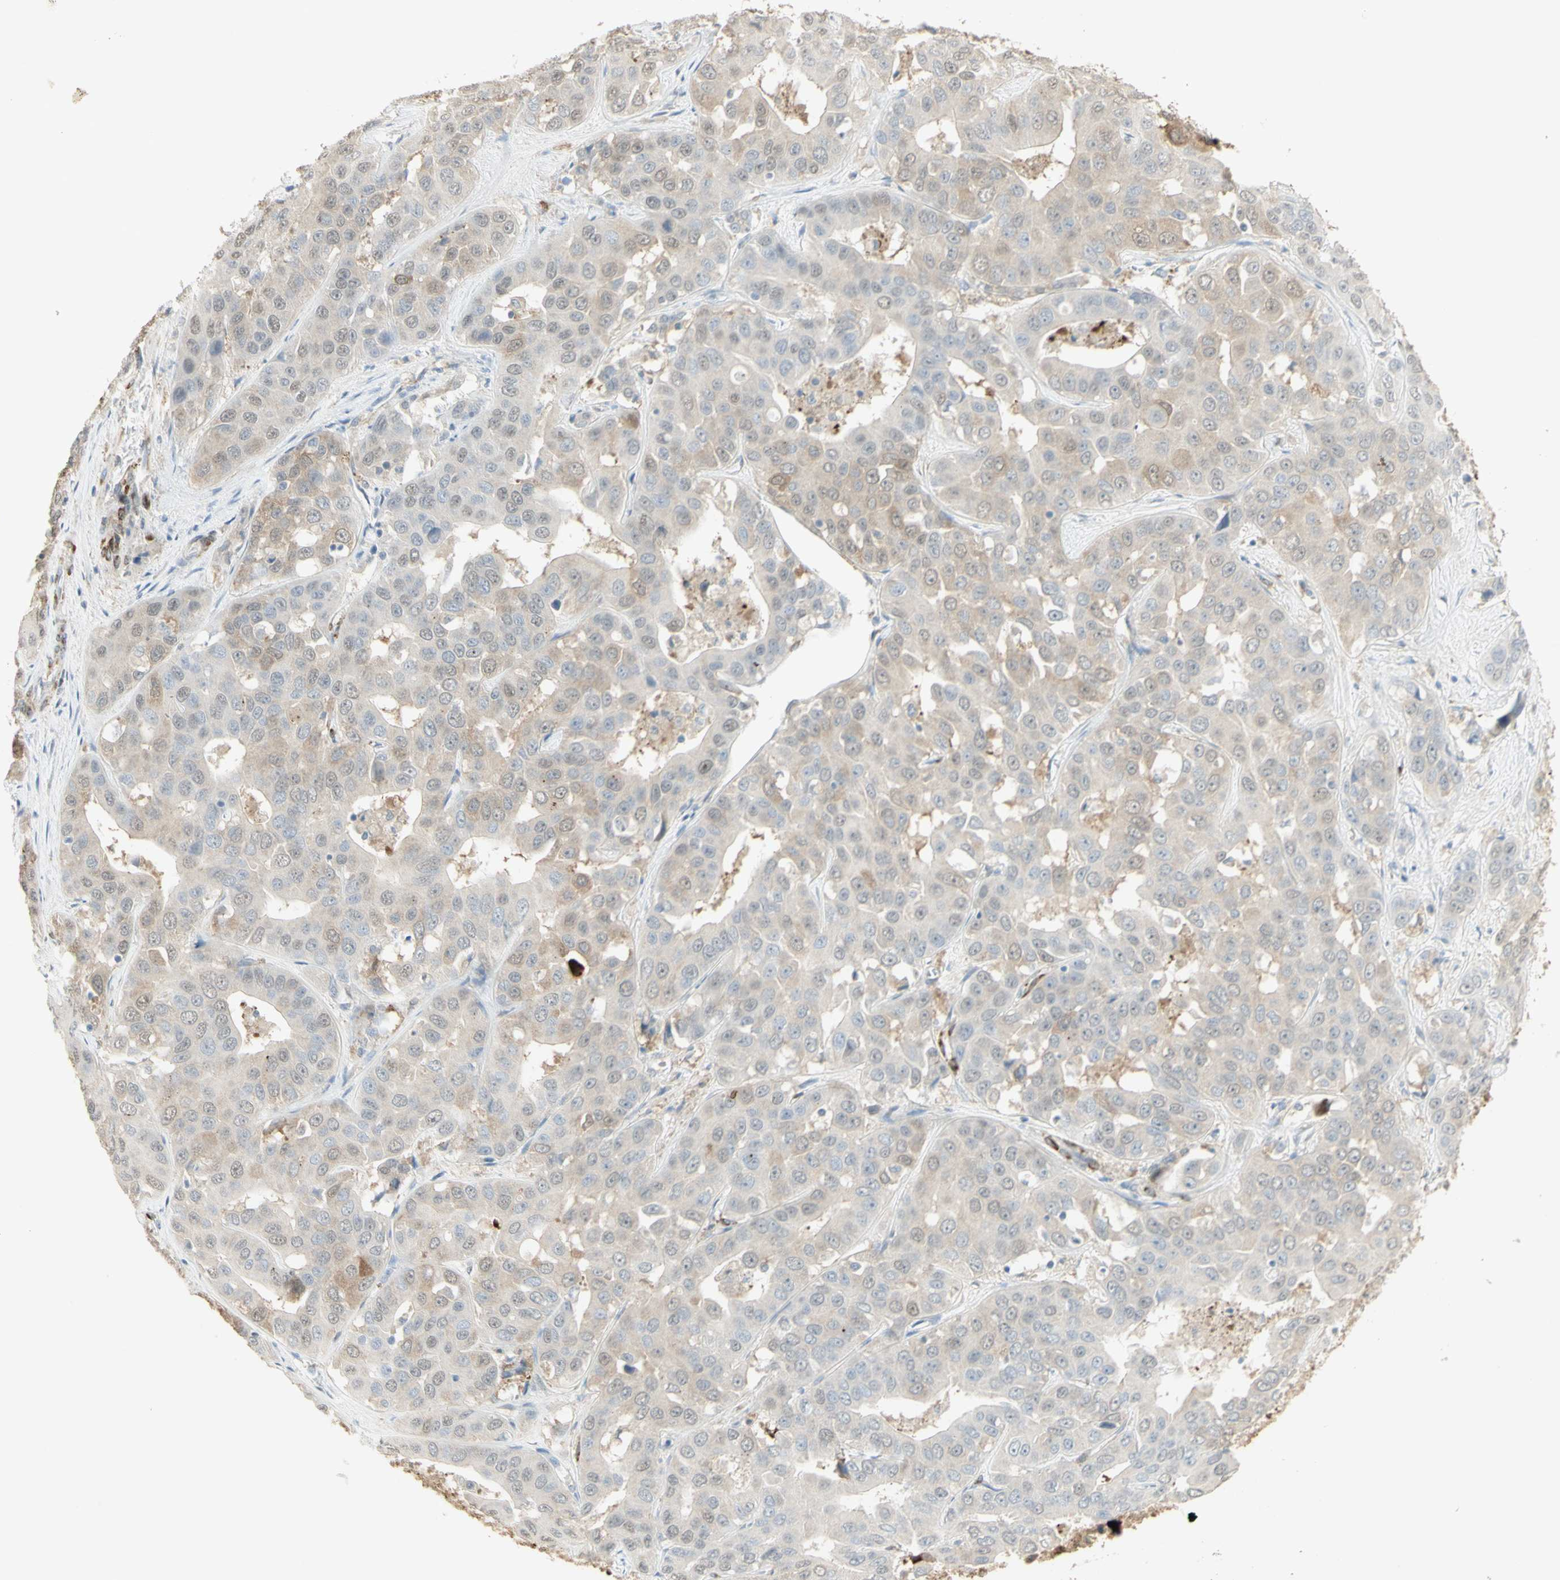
{"staining": {"intensity": "negative", "quantity": "none", "location": "none"}, "tissue": "liver cancer", "cell_type": "Tumor cells", "image_type": "cancer", "snomed": [{"axis": "morphology", "description": "Cholangiocarcinoma"}, {"axis": "topography", "description": "Liver"}], "caption": "The IHC micrograph has no significant positivity in tumor cells of liver cancer tissue.", "gene": "MUC3A", "patient": {"sex": "female", "age": 52}}